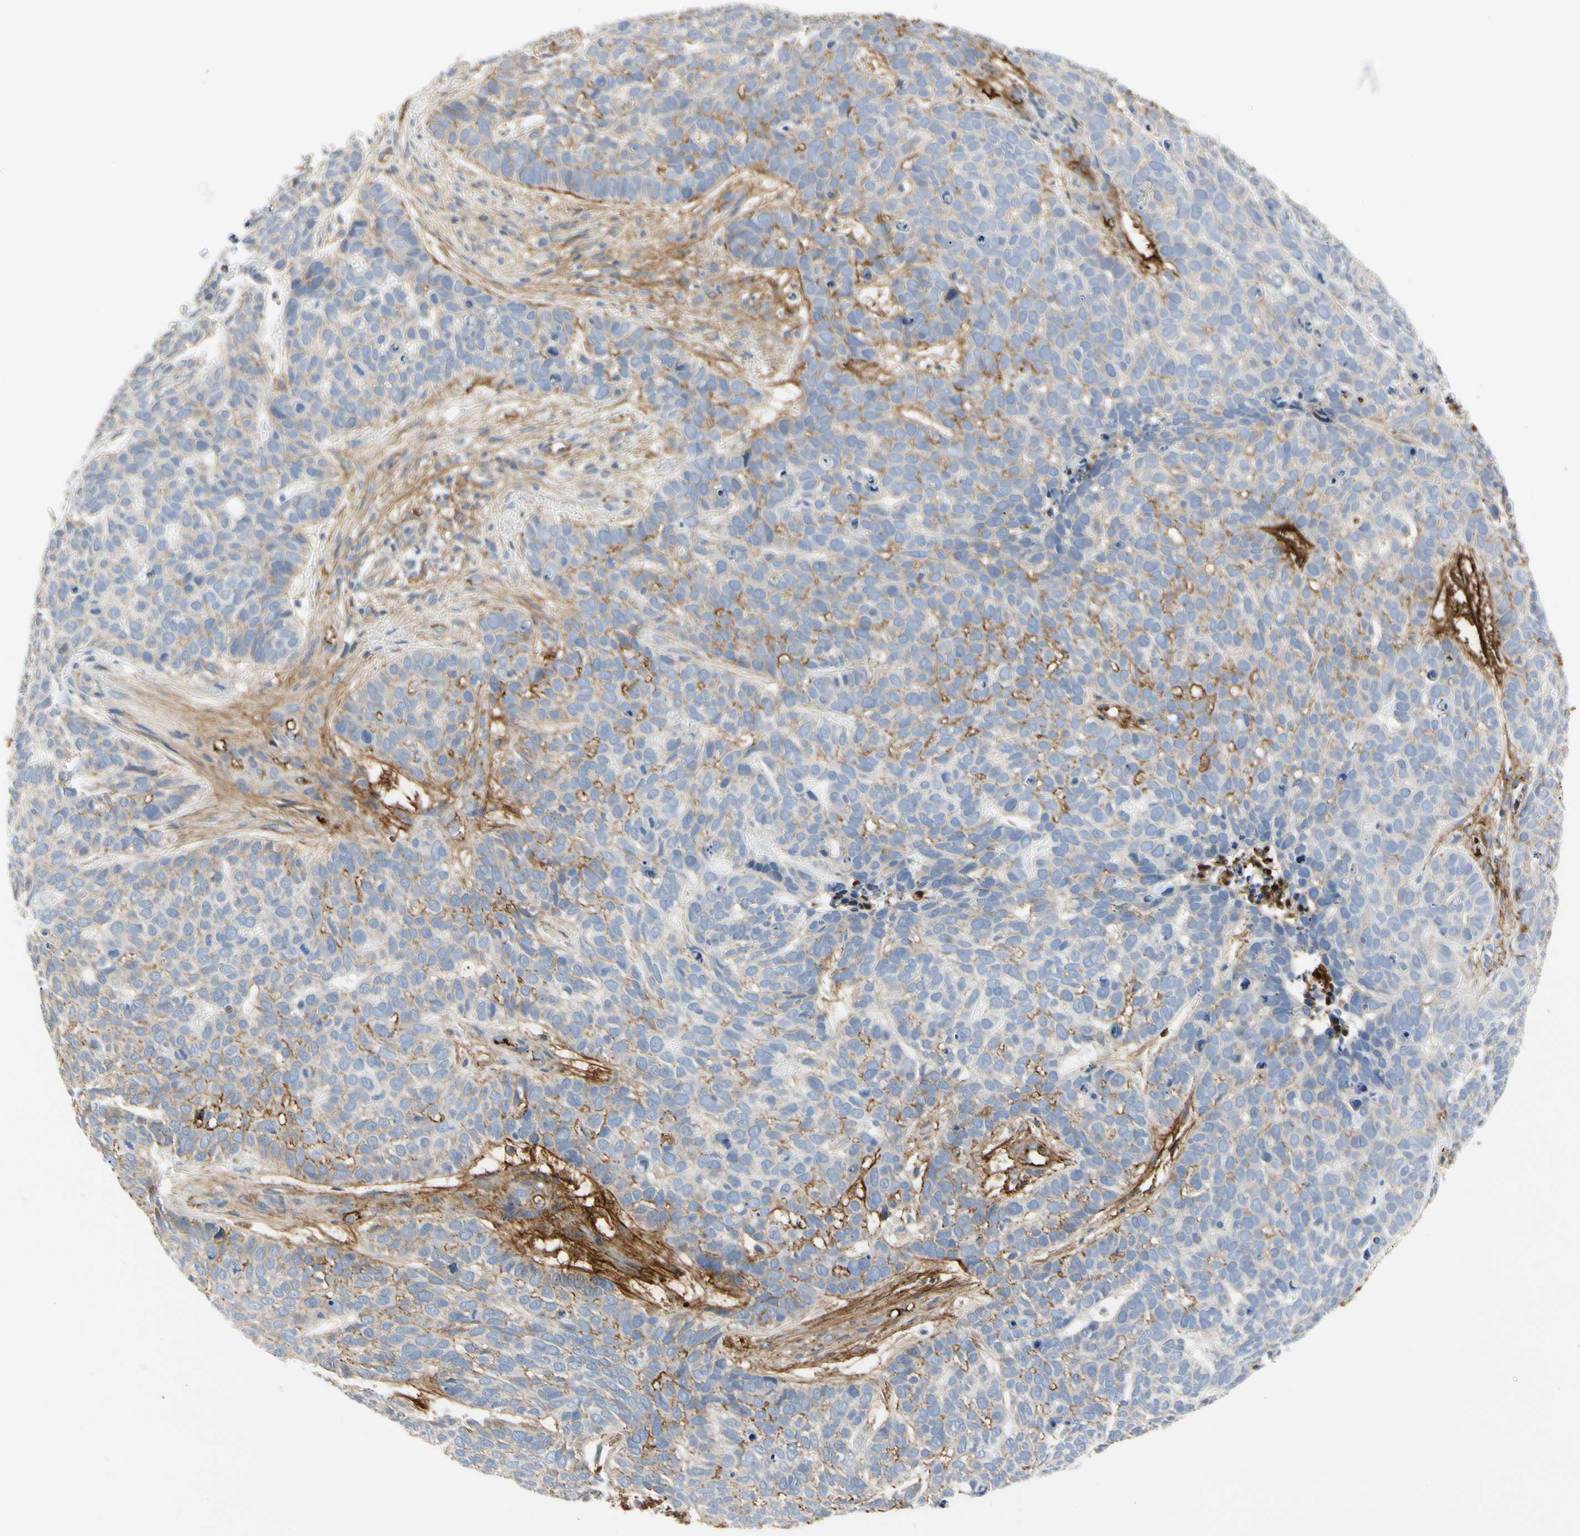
{"staining": {"intensity": "moderate", "quantity": "25%-75%", "location": "cytoplasmic/membranous"}, "tissue": "skin cancer", "cell_type": "Tumor cells", "image_type": "cancer", "snomed": [{"axis": "morphology", "description": "Basal cell carcinoma"}, {"axis": "topography", "description": "Skin"}], "caption": "Basal cell carcinoma (skin) was stained to show a protein in brown. There is medium levels of moderate cytoplasmic/membranous expression in approximately 25%-75% of tumor cells.", "gene": "FGB", "patient": {"sex": "male", "age": 87}}